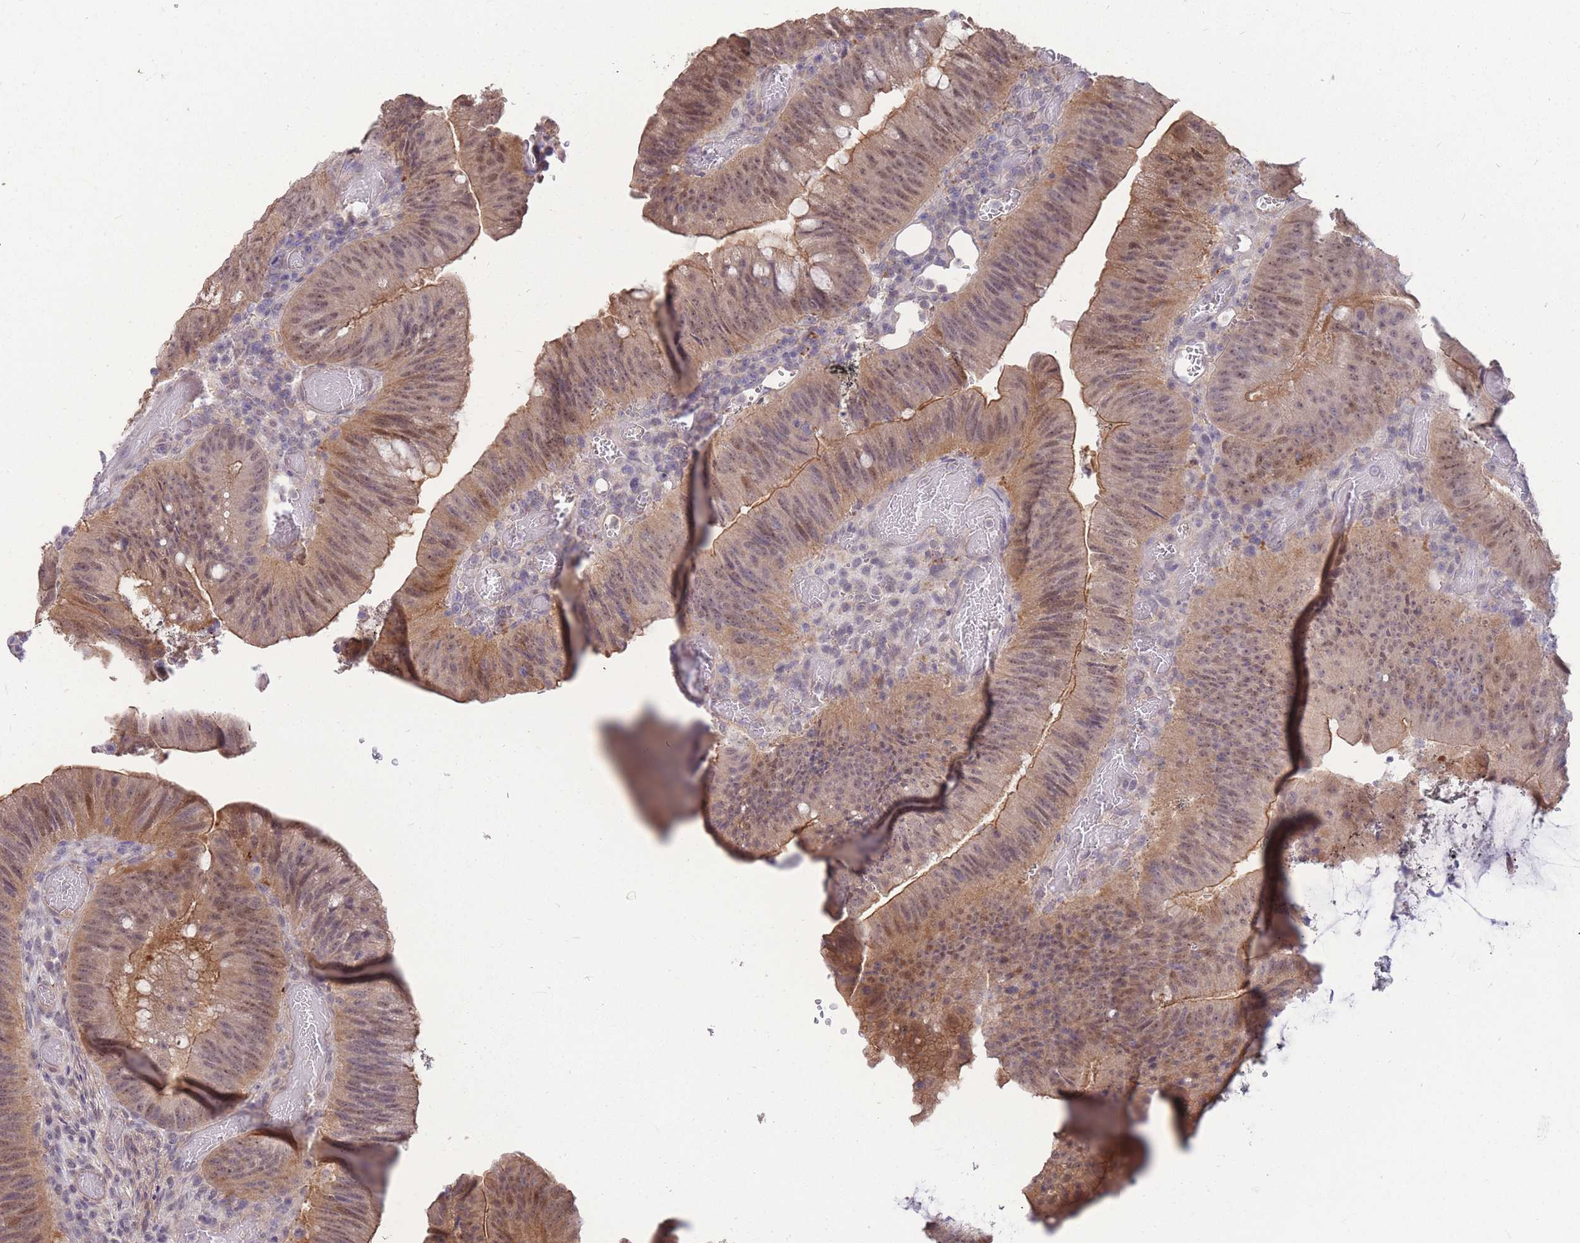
{"staining": {"intensity": "moderate", "quantity": ">75%", "location": "cytoplasmic/membranous,nuclear"}, "tissue": "colorectal cancer", "cell_type": "Tumor cells", "image_type": "cancer", "snomed": [{"axis": "morphology", "description": "Adenocarcinoma, NOS"}, {"axis": "topography", "description": "Colon"}], "caption": "This is a histology image of IHC staining of colorectal cancer, which shows moderate positivity in the cytoplasmic/membranous and nuclear of tumor cells.", "gene": "SMC6", "patient": {"sex": "female", "age": 43}}